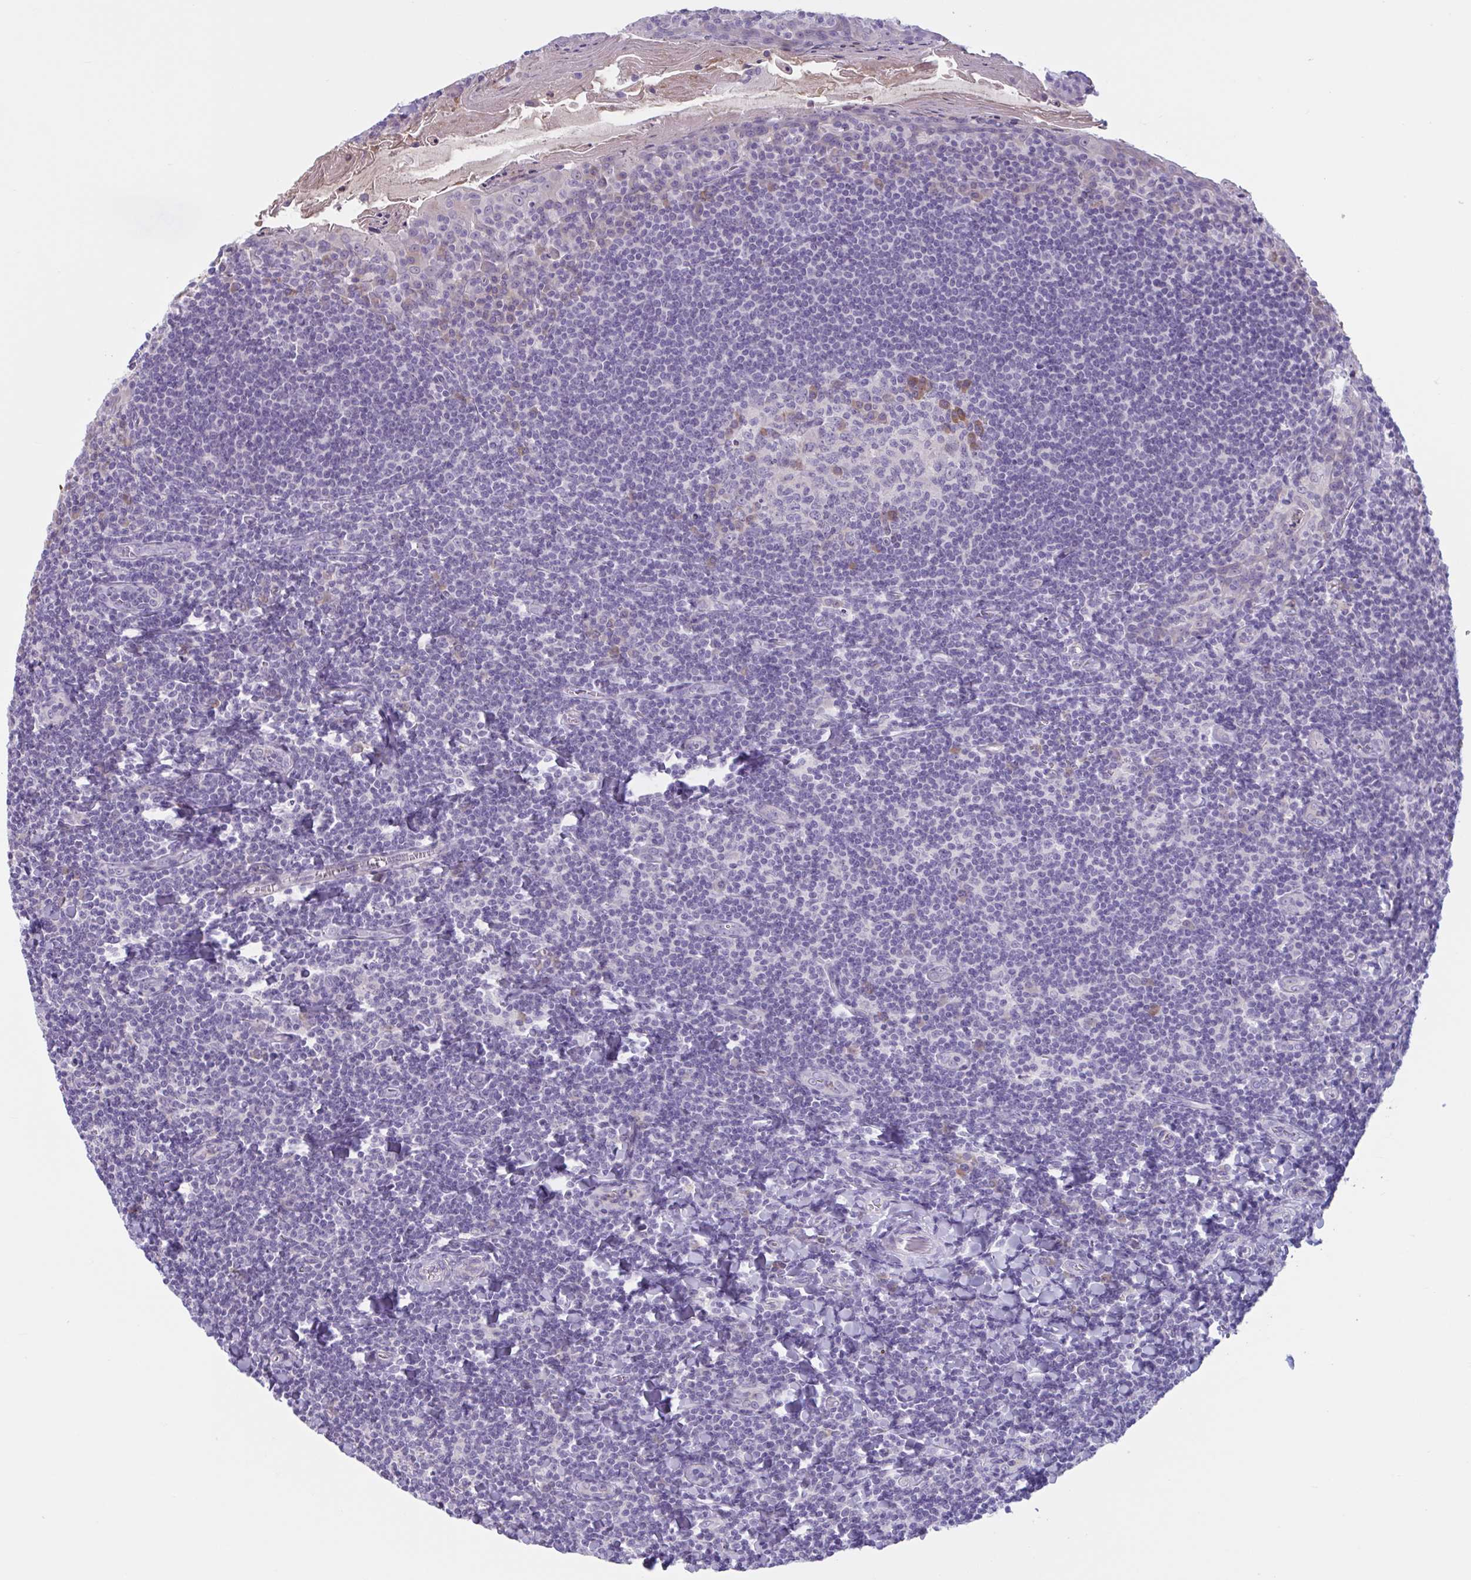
{"staining": {"intensity": "negative", "quantity": "none", "location": "none"}, "tissue": "tonsil", "cell_type": "Germinal center cells", "image_type": "normal", "snomed": [{"axis": "morphology", "description": "Normal tissue, NOS"}, {"axis": "topography", "description": "Tonsil"}], "caption": "Immunohistochemistry (IHC) photomicrograph of benign tonsil stained for a protein (brown), which reveals no positivity in germinal center cells. (DAB (3,3'-diaminobenzidine) IHC visualized using brightfield microscopy, high magnification).", "gene": "WNT9B", "patient": {"sex": "male", "age": 27}}